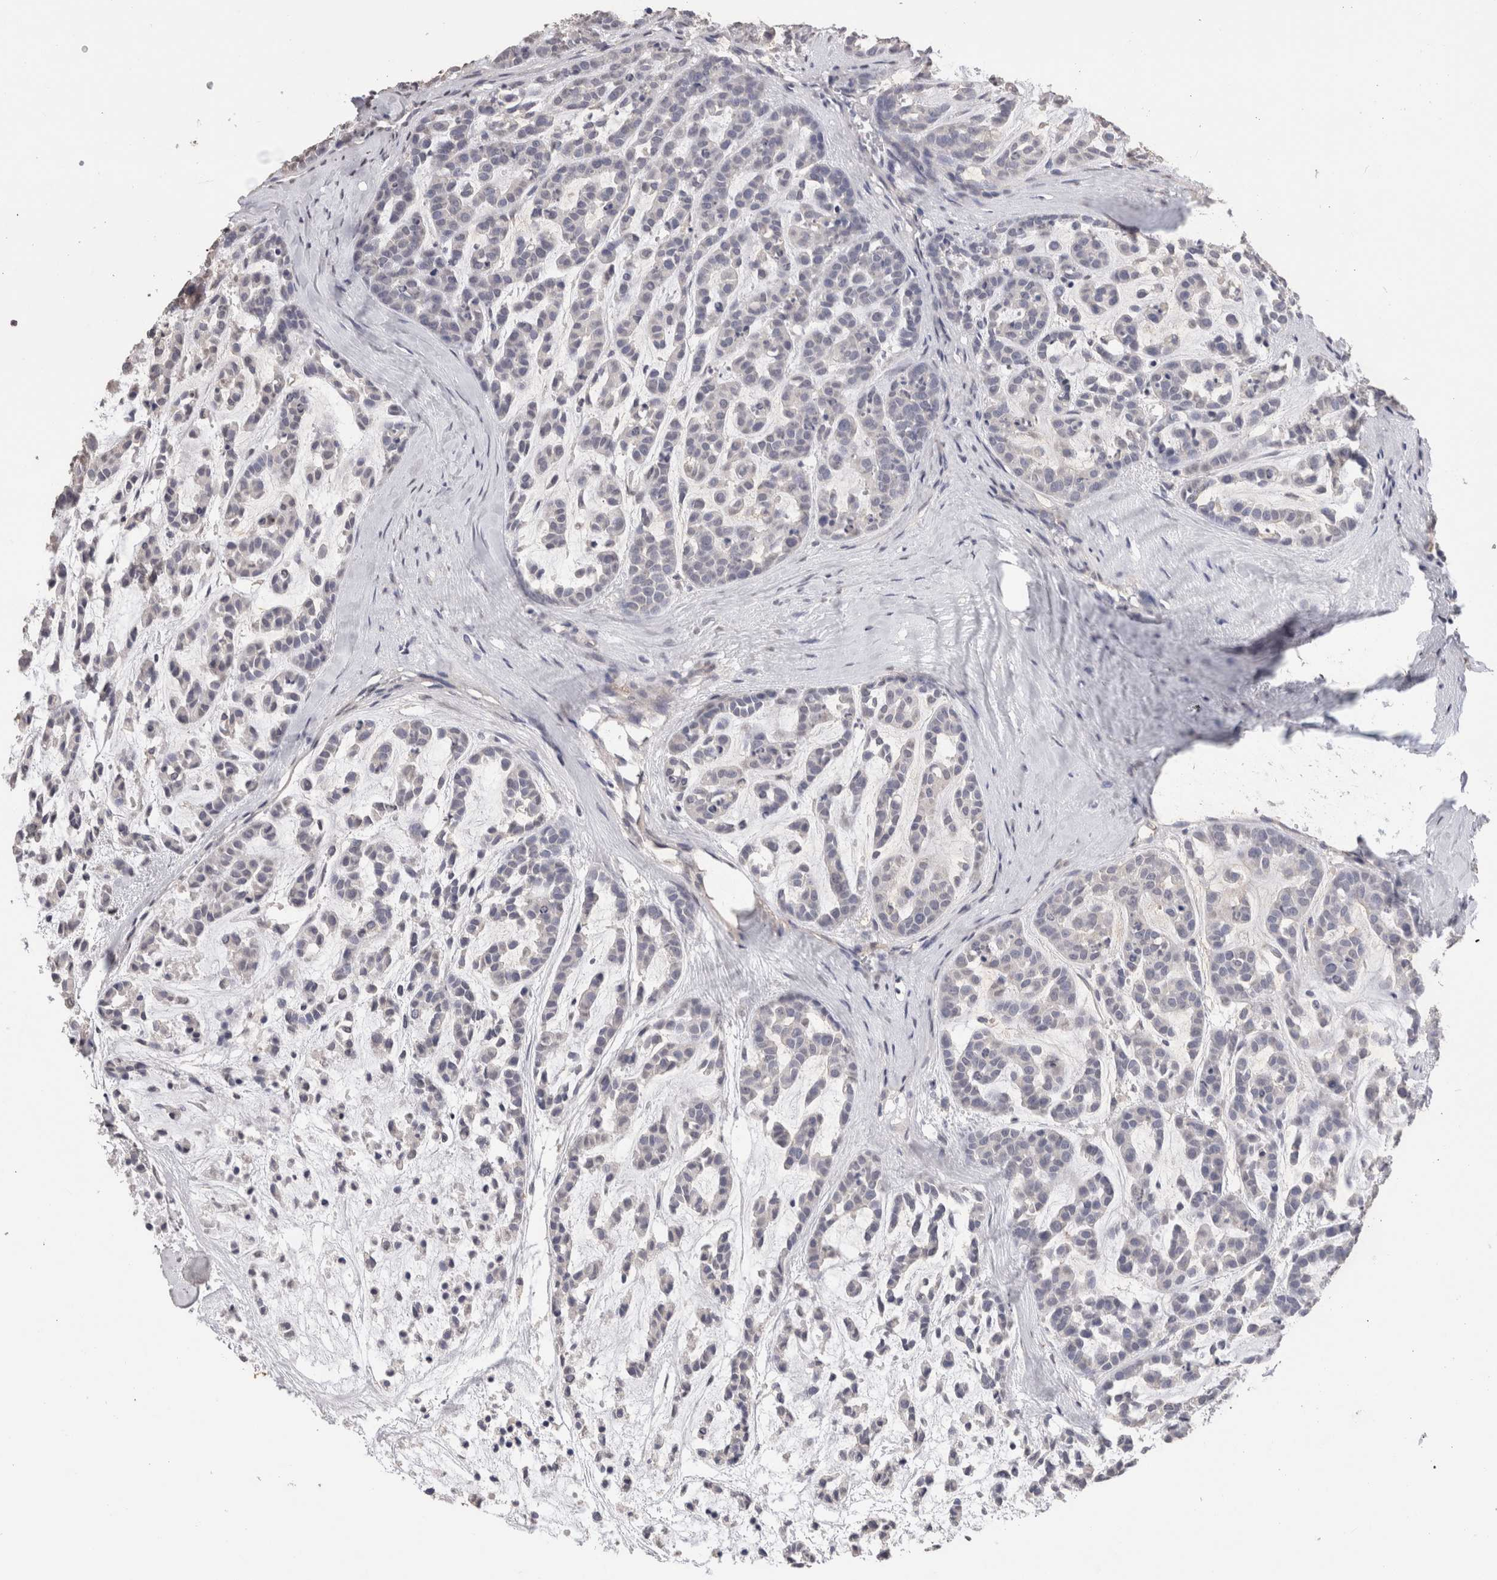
{"staining": {"intensity": "negative", "quantity": "none", "location": "none"}, "tissue": "head and neck cancer", "cell_type": "Tumor cells", "image_type": "cancer", "snomed": [{"axis": "morphology", "description": "Adenocarcinoma, NOS"}, {"axis": "morphology", "description": "Adenoma, NOS"}, {"axis": "topography", "description": "Head-Neck"}], "caption": "Tumor cells are negative for brown protein staining in head and neck cancer.", "gene": "CDH6", "patient": {"sex": "female", "age": 55}}